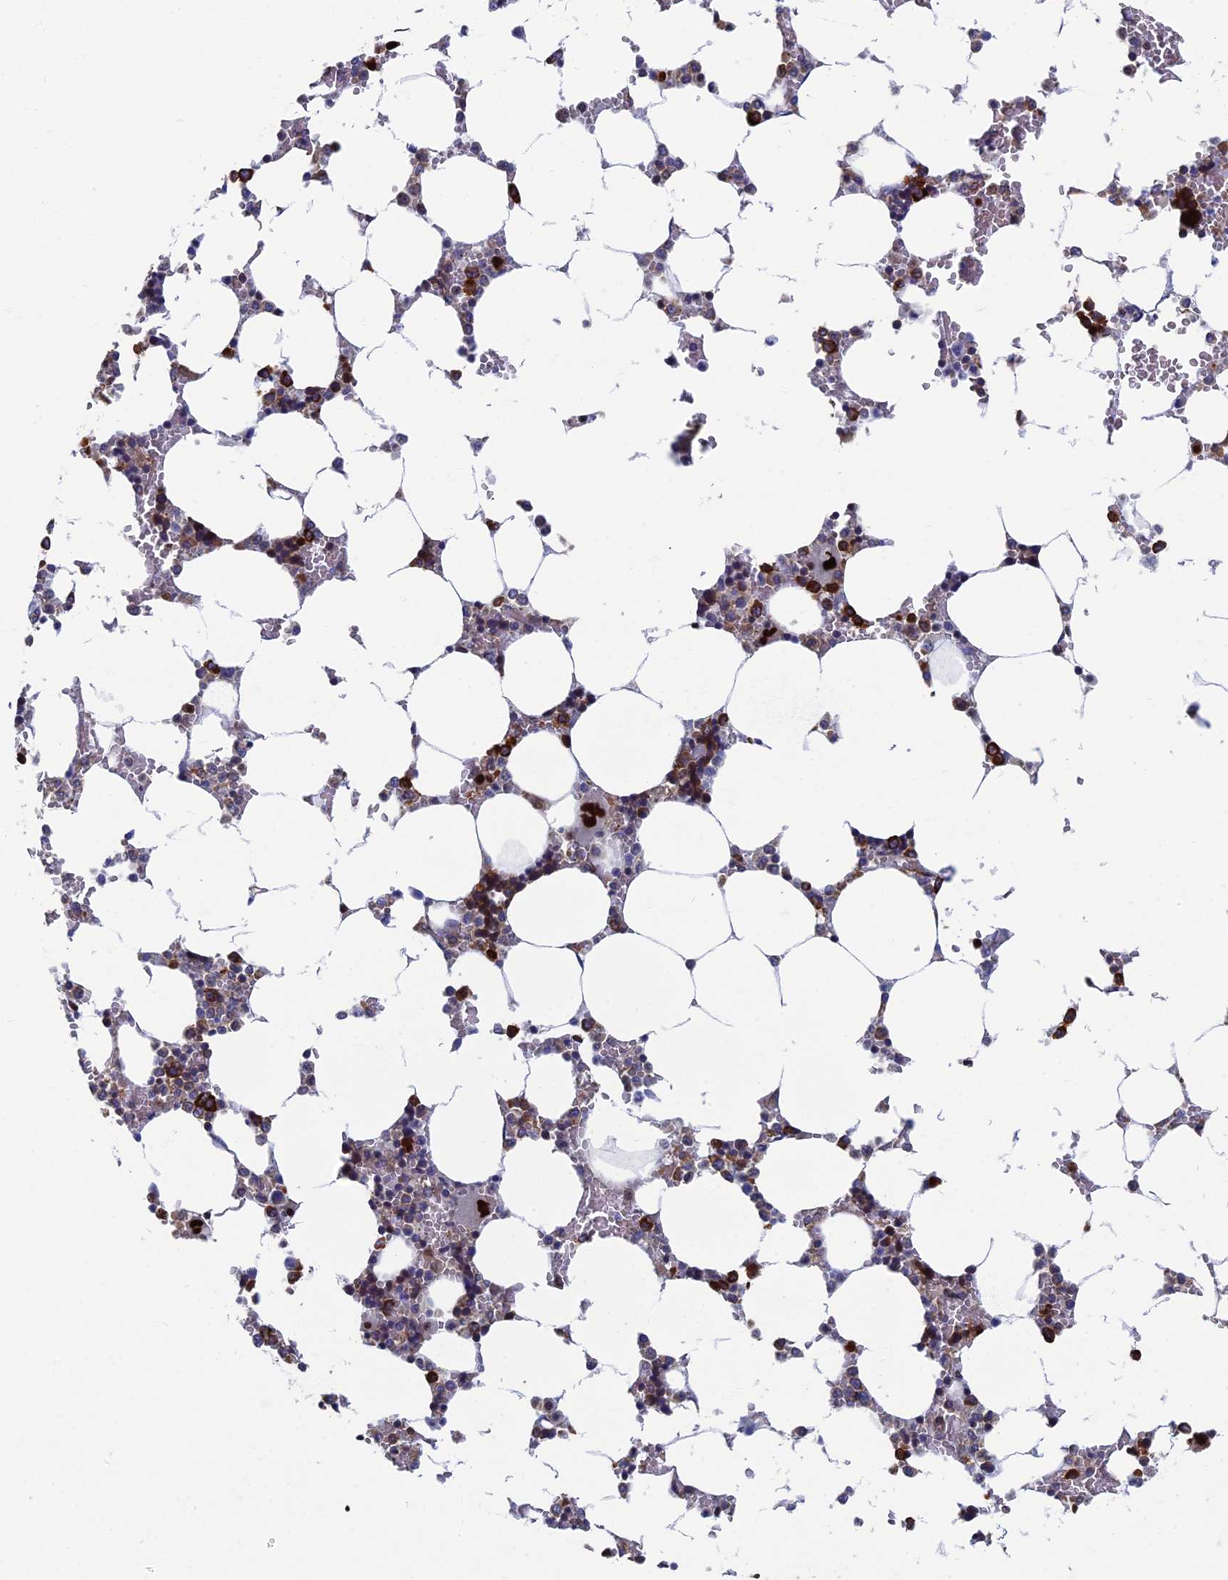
{"staining": {"intensity": "strong", "quantity": "25%-75%", "location": "cytoplasmic/membranous"}, "tissue": "bone marrow", "cell_type": "Hematopoietic cells", "image_type": "normal", "snomed": [{"axis": "morphology", "description": "Normal tissue, NOS"}, {"axis": "topography", "description": "Bone marrow"}], "caption": "Brown immunohistochemical staining in benign human bone marrow displays strong cytoplasmic/membranous expression in approximately 25%-75% of hematopoietic cells.", "gene": "YBX1", "patient": {"sex": "male", "age": 64}}